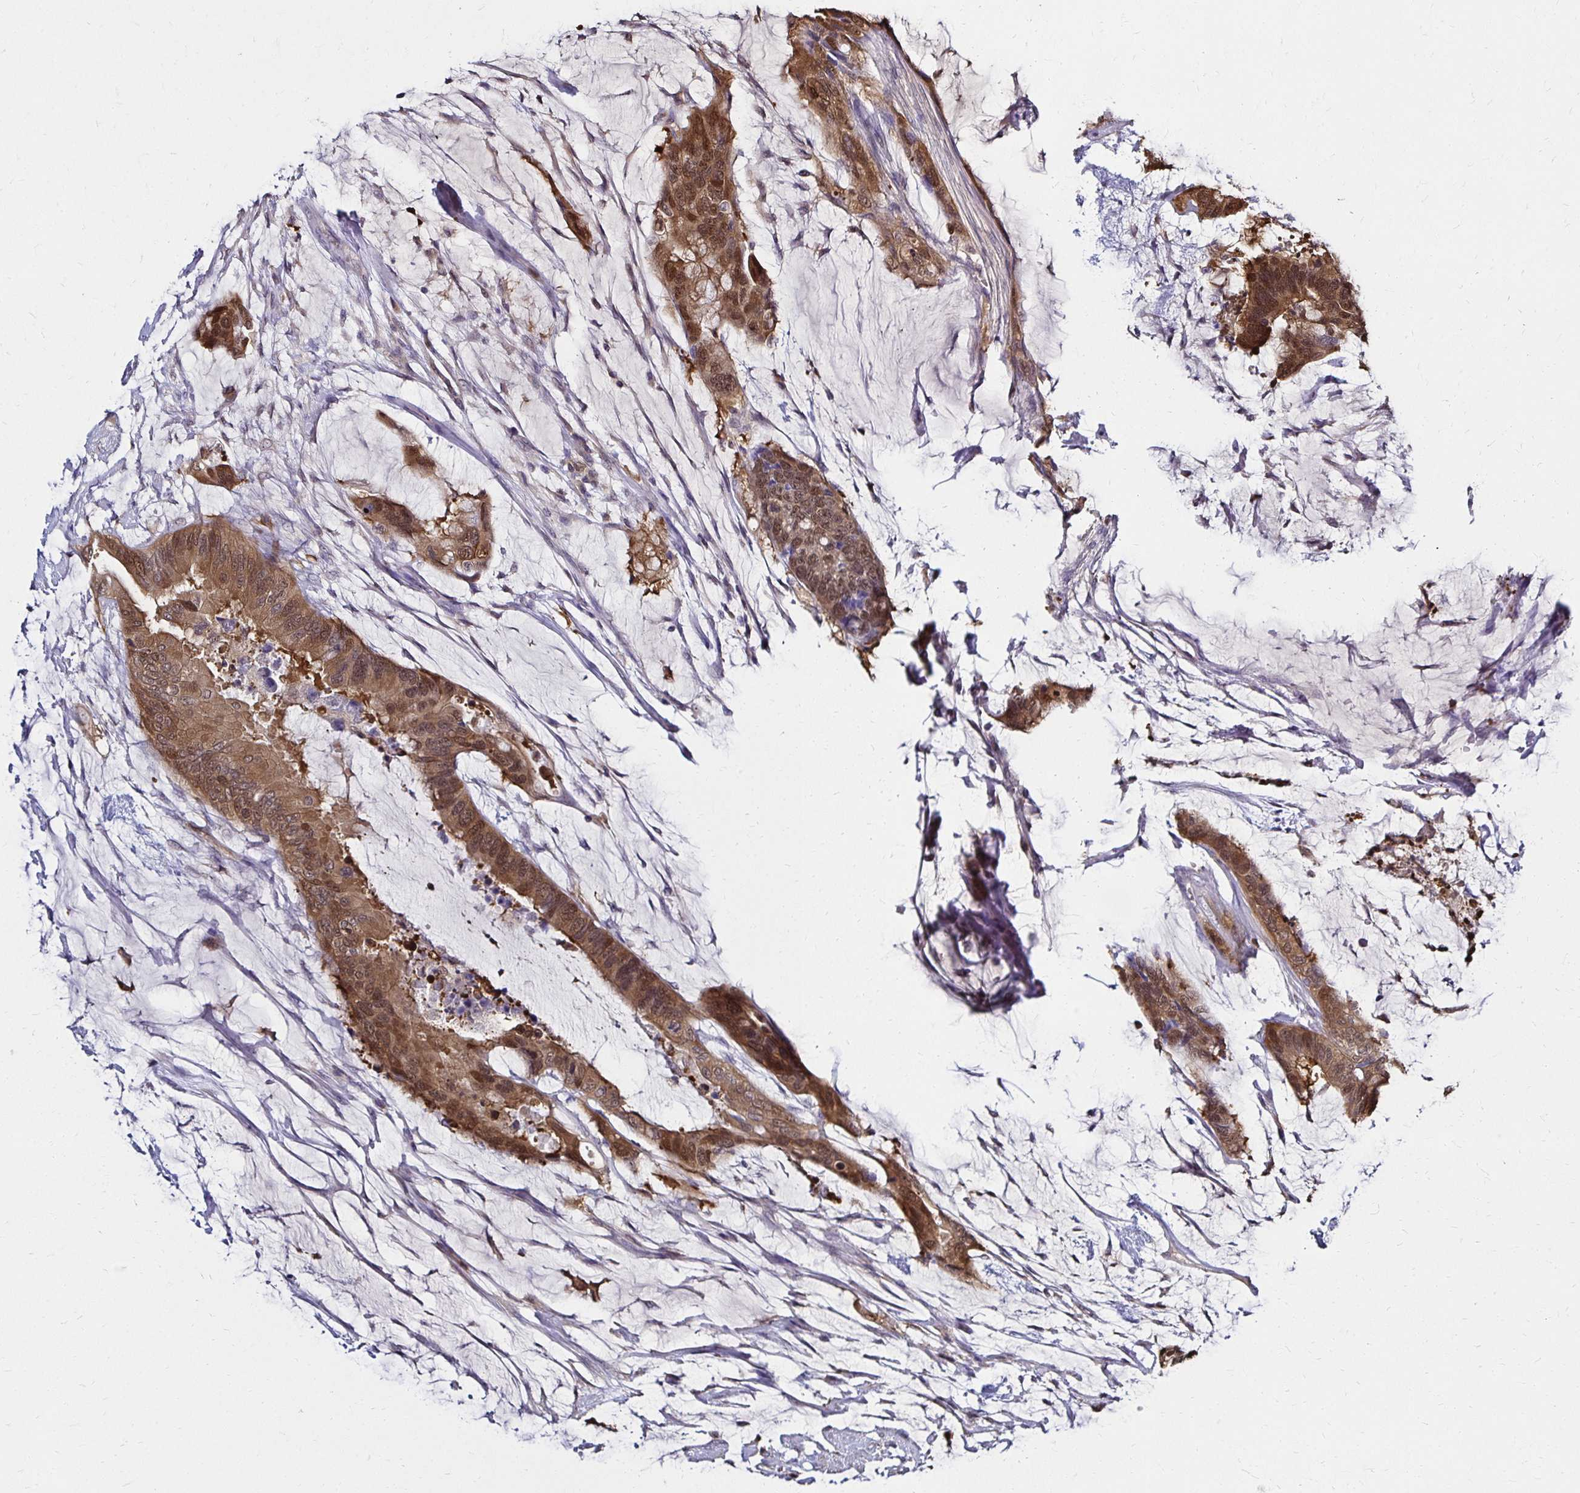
{"staining": {"intensity": "moderate", "quantity": ">75%", "location": "cytoplasmic/membranous,nuclear"}, "tissue": "colorectal cancer", "cell_type": "Tumor cells", "image_type": "cancer", "snomed": [{"axis": "morphology", "description": "Adenocarcinoma, NOS"}, {"axis": "topography", "description": "Rectum"}], "caption": "Immunohistochemical staining of human colorectal cancer (adenocarcinoma) demonstrates moderate cytoplasmic/membranous and nuclear protein staining in approximately >75% of tumor cells.", "gene": "TXN", "patient": {"sex": "female", "age": 59}}